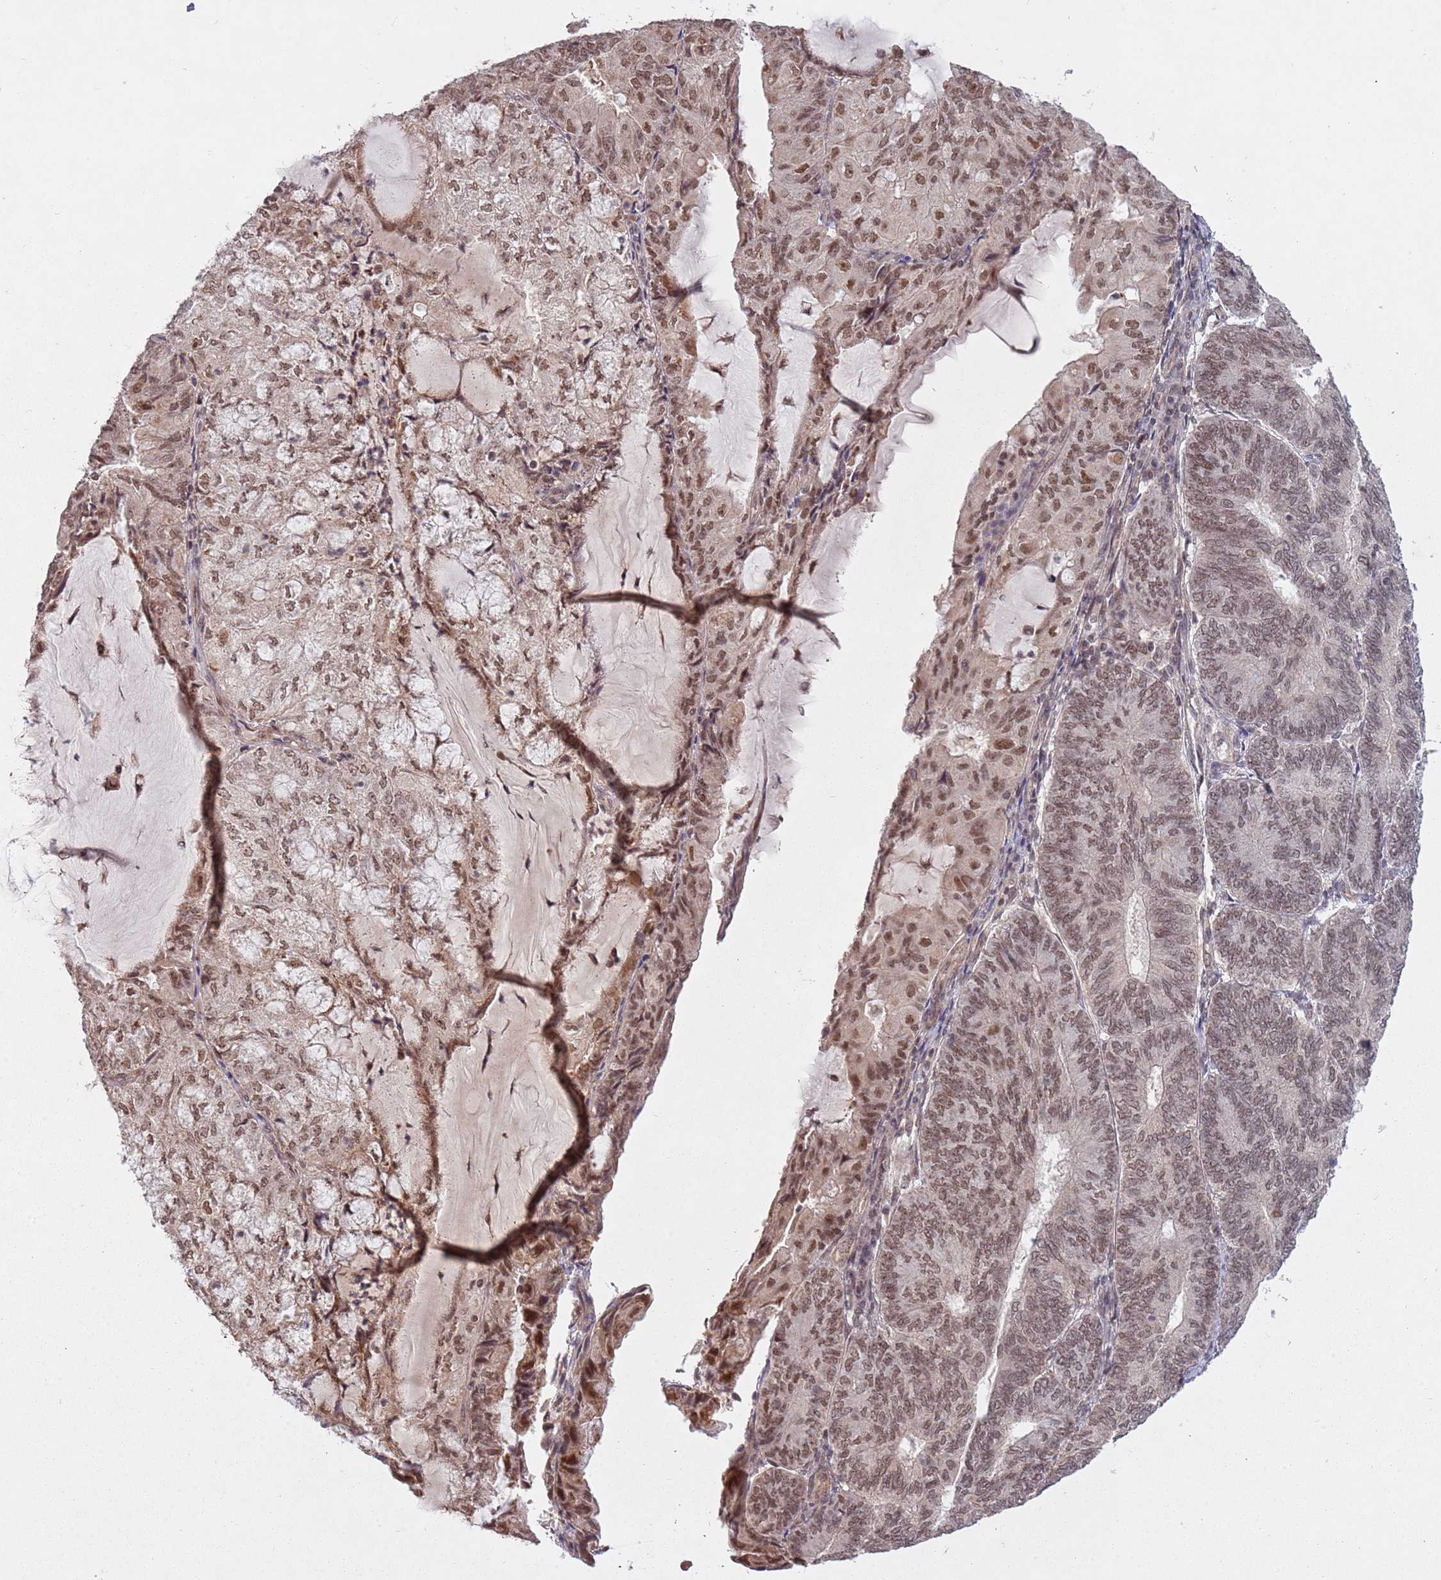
{"staining": {"intensity": "moderate", "quantity": ">75%", "location": "nuclear"}, "tissue": "endometrial cancer", "cell_type": "Tumor cells", "image_type": "cancer", "snomed": [{"axis": "morphology", "description": "Adenocarcinoma, NOS"}, {"axis": "topography", "description": "Endometrium"}], "caption": "A brown stain shows moderate nuclear positivity of a protein in adenocarcinoma (endometrial) tumor cells. The protein is shown in brown color, while the nuclei are stained blue.", "gene": "SUDS3", "patient": {"sex": "female", "age": 81}}